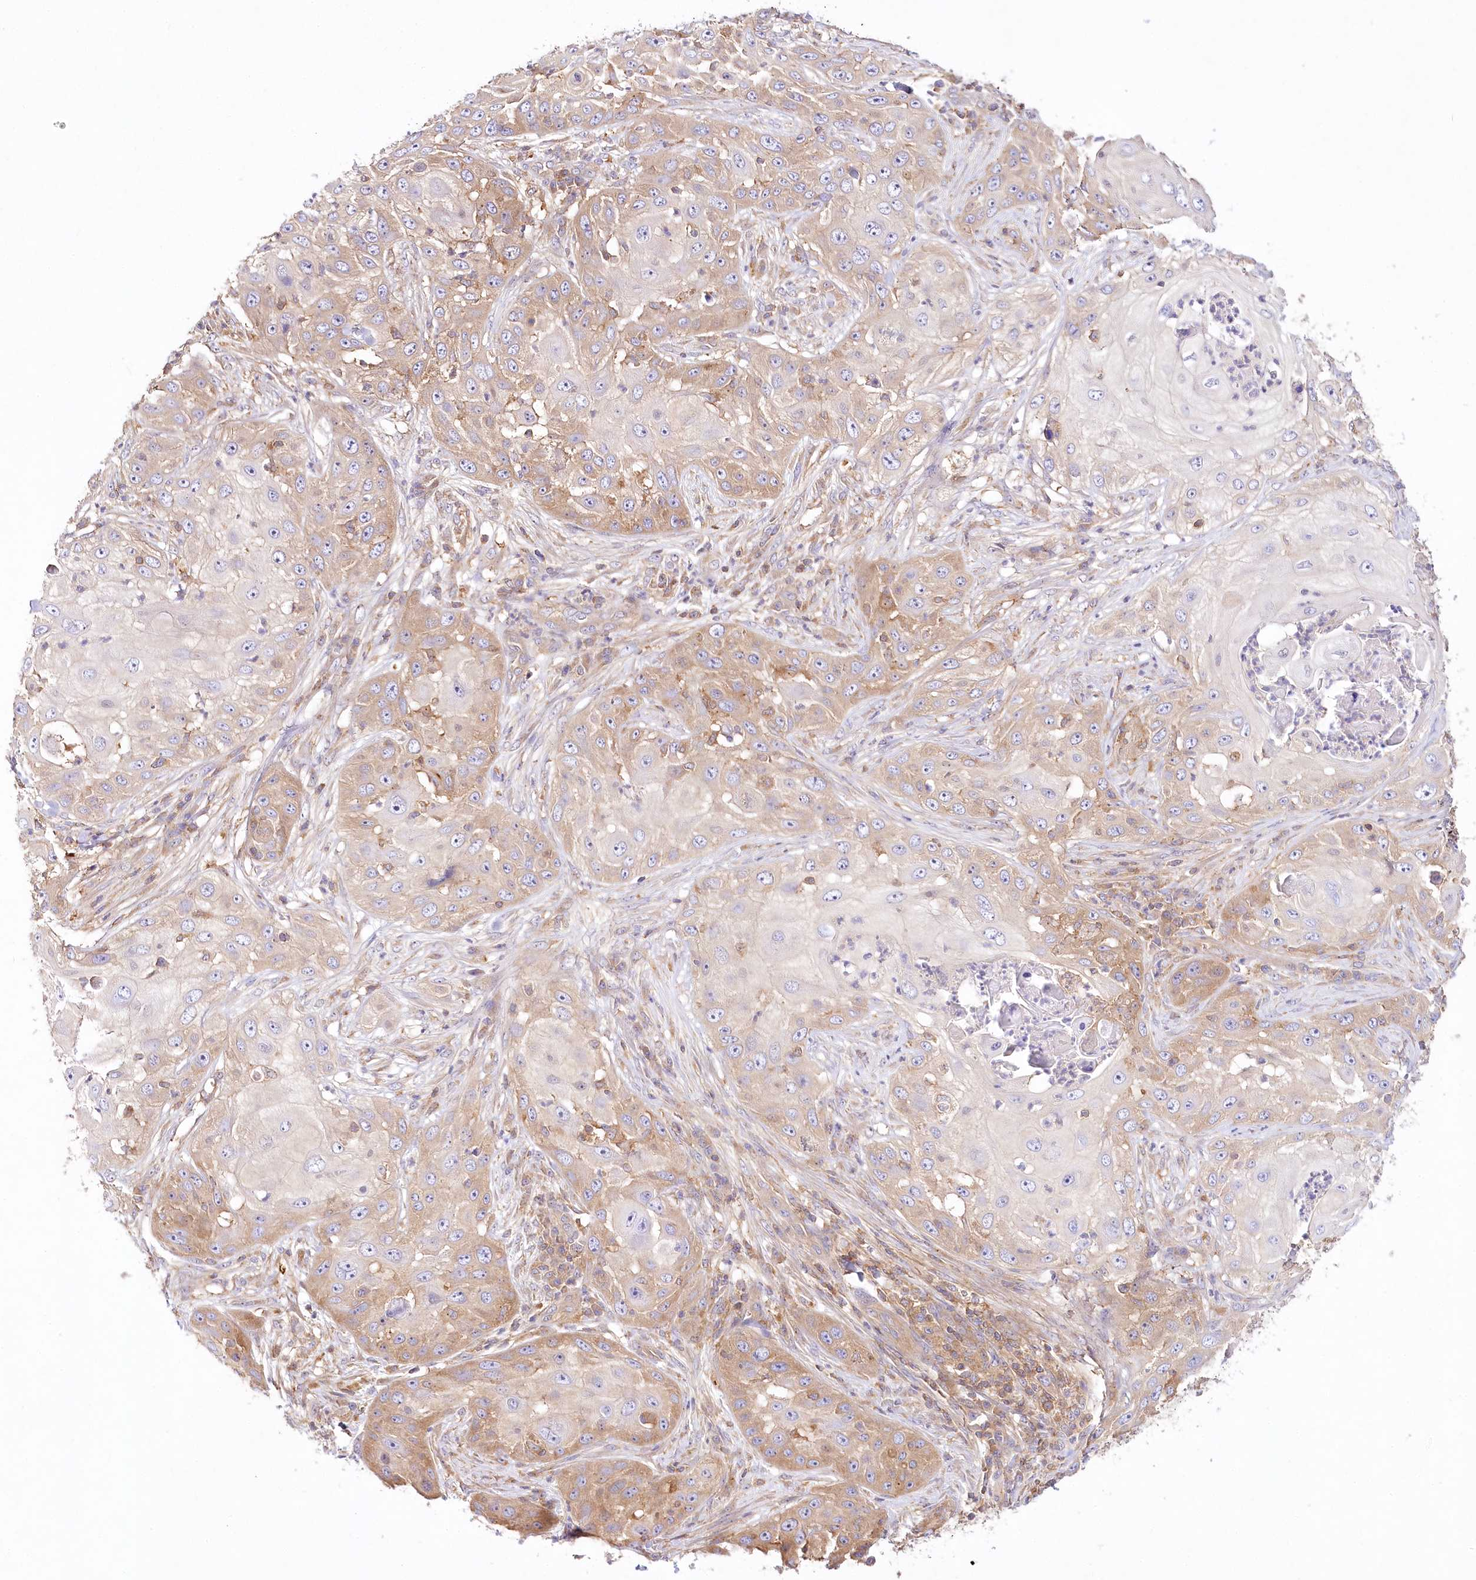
{"staining": {"intensity": "weak", "quantity": "25%-75%", "location": "cytoplasmic/membranous"}, "tissue": "skin cancer", "cell_type": "Tumor cells", "image_type": "cancer", "snomed": [{"axis": "morphology", "description": "Squamous cell carcinoma, NOS"}, {"axis": "topography", "description": "Skin"}], "caption": "The image demonstrates immunohistochemical staining of skin cancer (squamous cell carcinoma). There is weak cytoplasmic/membranous expression is appreciated in approximately 25%-75% of tumor cells. The staining was performed using DAB to visualize the protein expression in brown, while the nuclei were stained in blue with hematoxylin (Magnification: 20x).", "gene": "ABRAXAS2", "patient": {"sex": "female", "age": 44}}